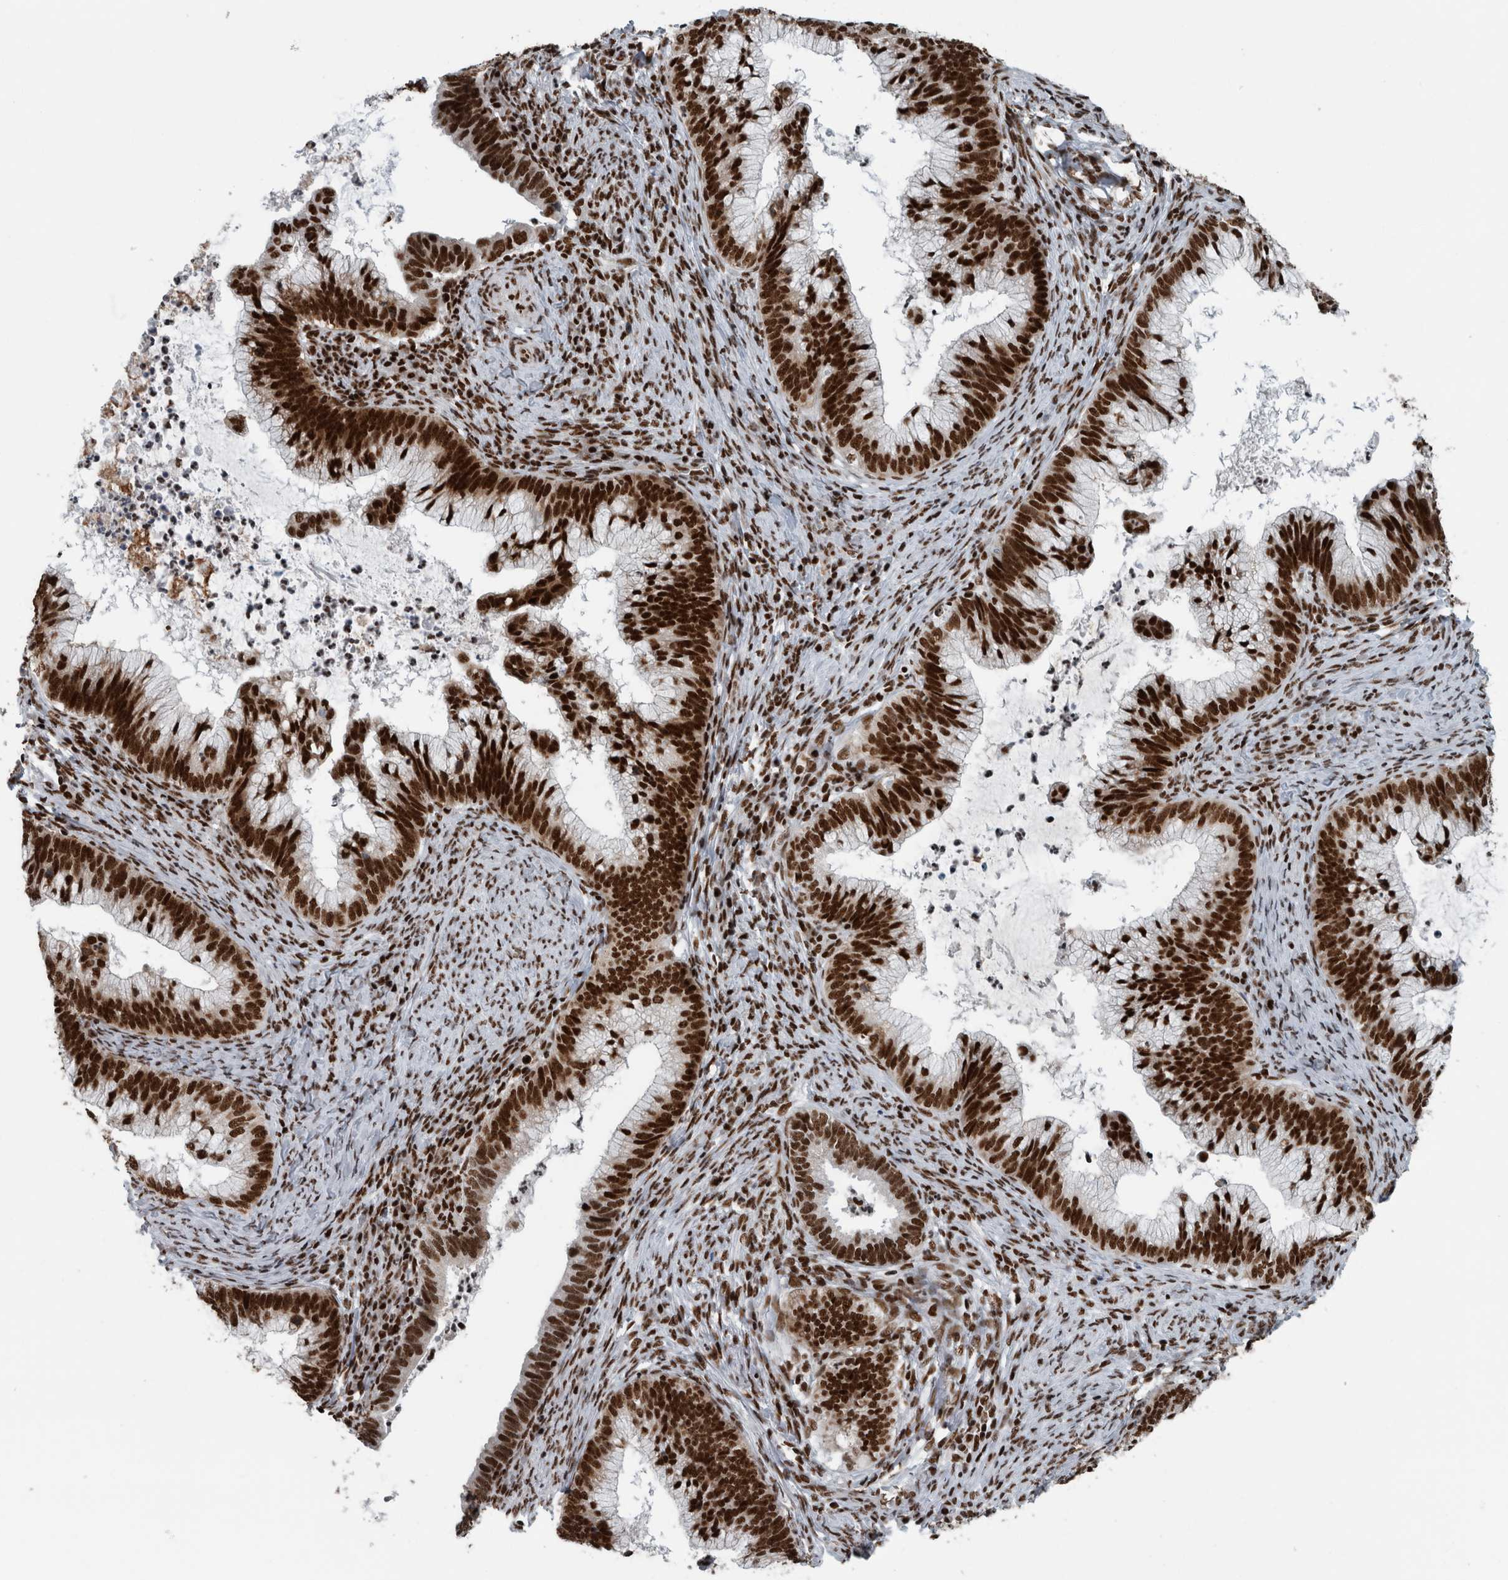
{"staining": {"intensity": "strong", "quantity": ">75%", "location": "nuclear"}, "tissue": "cervical cancer", "cell_type": "Tumor cells", "image_type": "cancer", "snomed": [{"axis": "morphology", "description": "Adenocarcinoma, NOS"}, {"axis": "topography", "description": "Cervix"}], "caption": "Protein staining of cervical adenocarcinoma tissue displays strong nuclear positivity in approximately >75% of tumor cells.", "gene": "DNMT3A", "patient": {"sex": "female", "age": 36}}